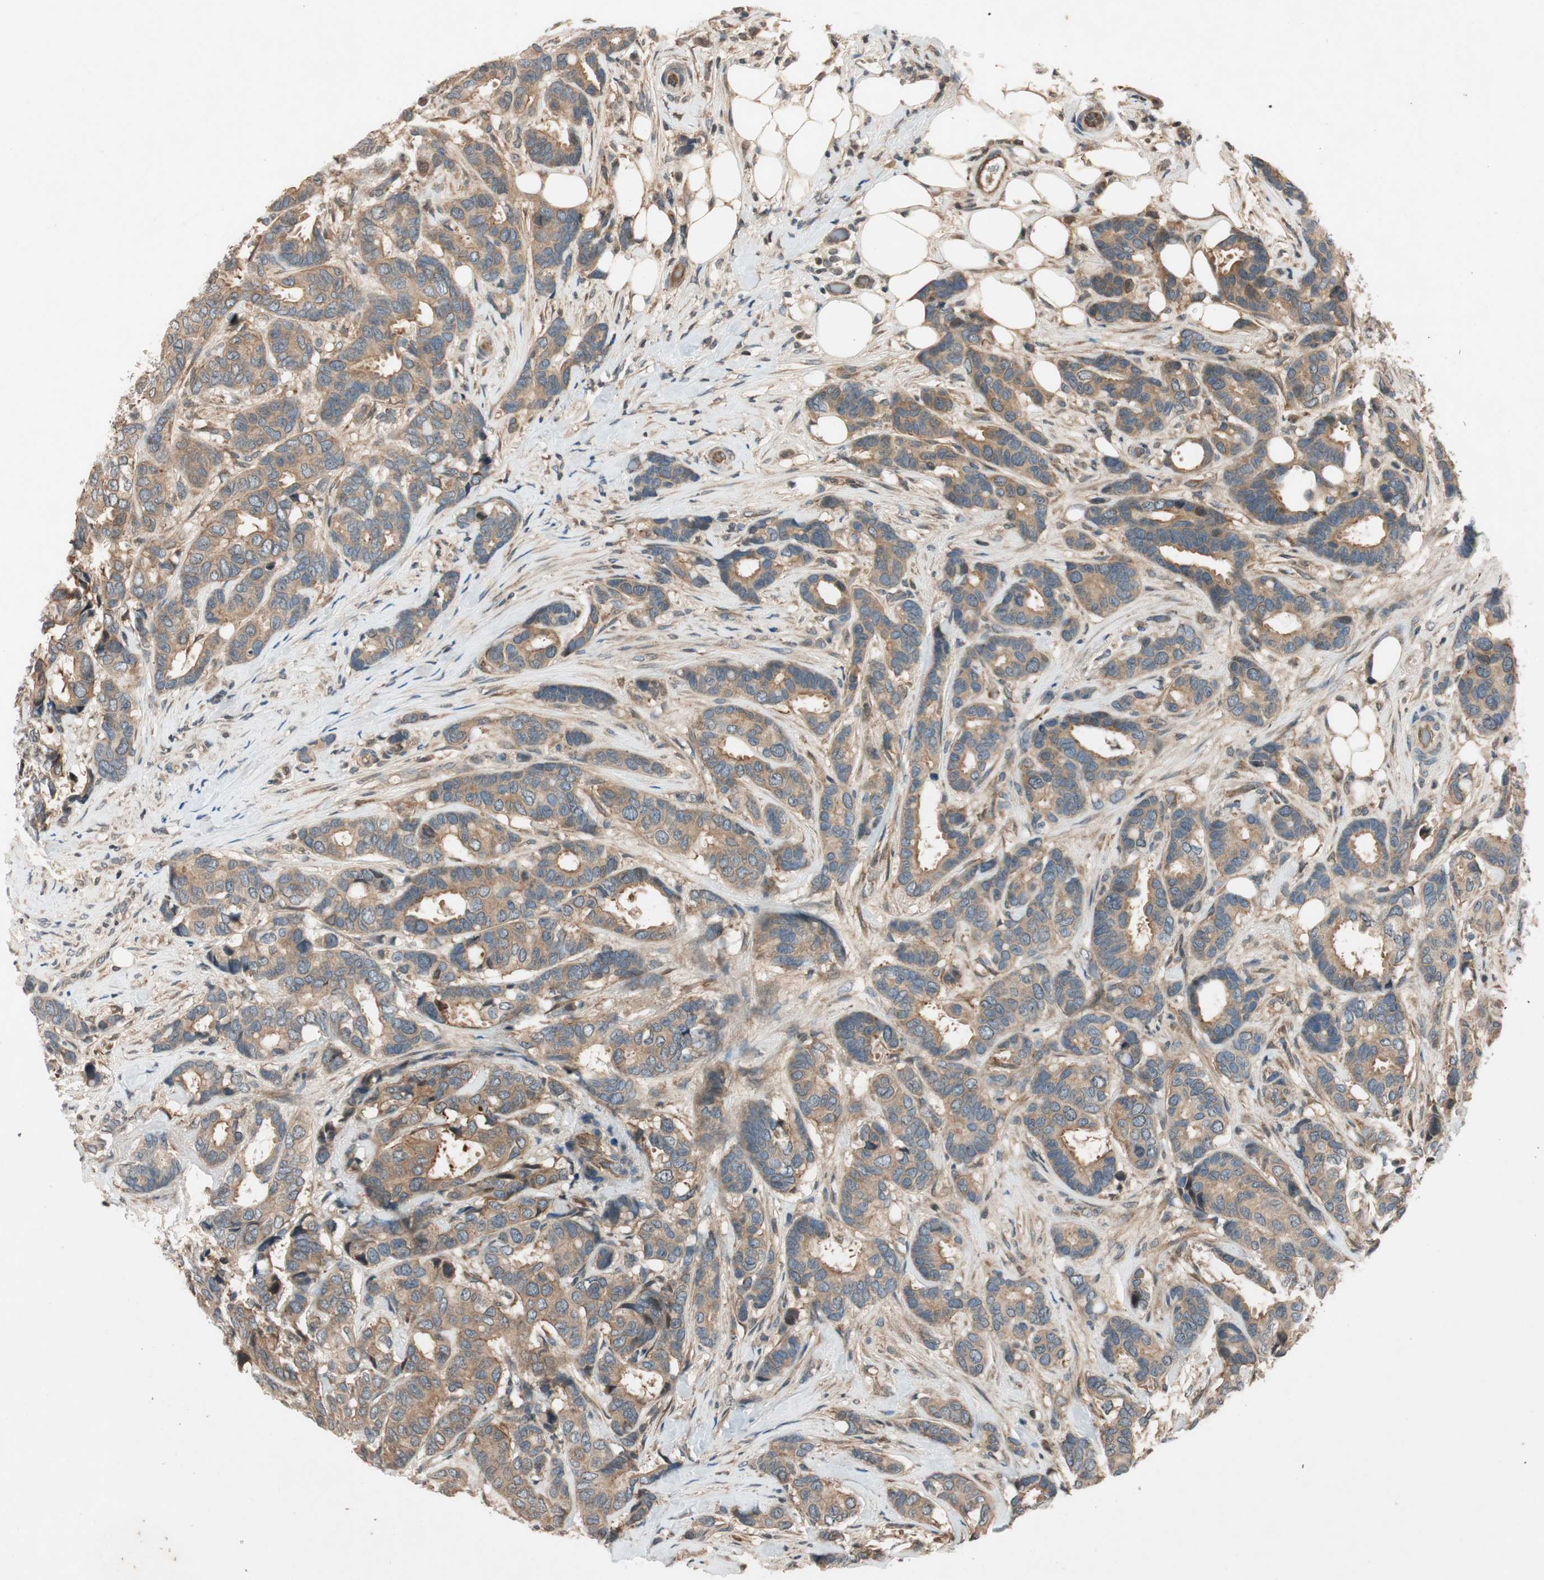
{"staining": {"intensity": "moderate", "quantity": ">75%", "location": "cytoplasmic/membranous"}, "tissue": "breast cancer", "cell_type": "Tumor cells", "image_type": "cancer", "snomed": [{"axis": "morphology", "description": "Duct carcinoma"}, {"axis": "topography", "description": "Breast"}], "caption": "Immunohistochemical staining of human intraductal carcinoma (breast) exhibits medium levels of moderate cytoplasmic/membranous positivity in about >75% of tumor cells.", "gene": "GCLM", "patient": {"sex": "female", "age": 87}}